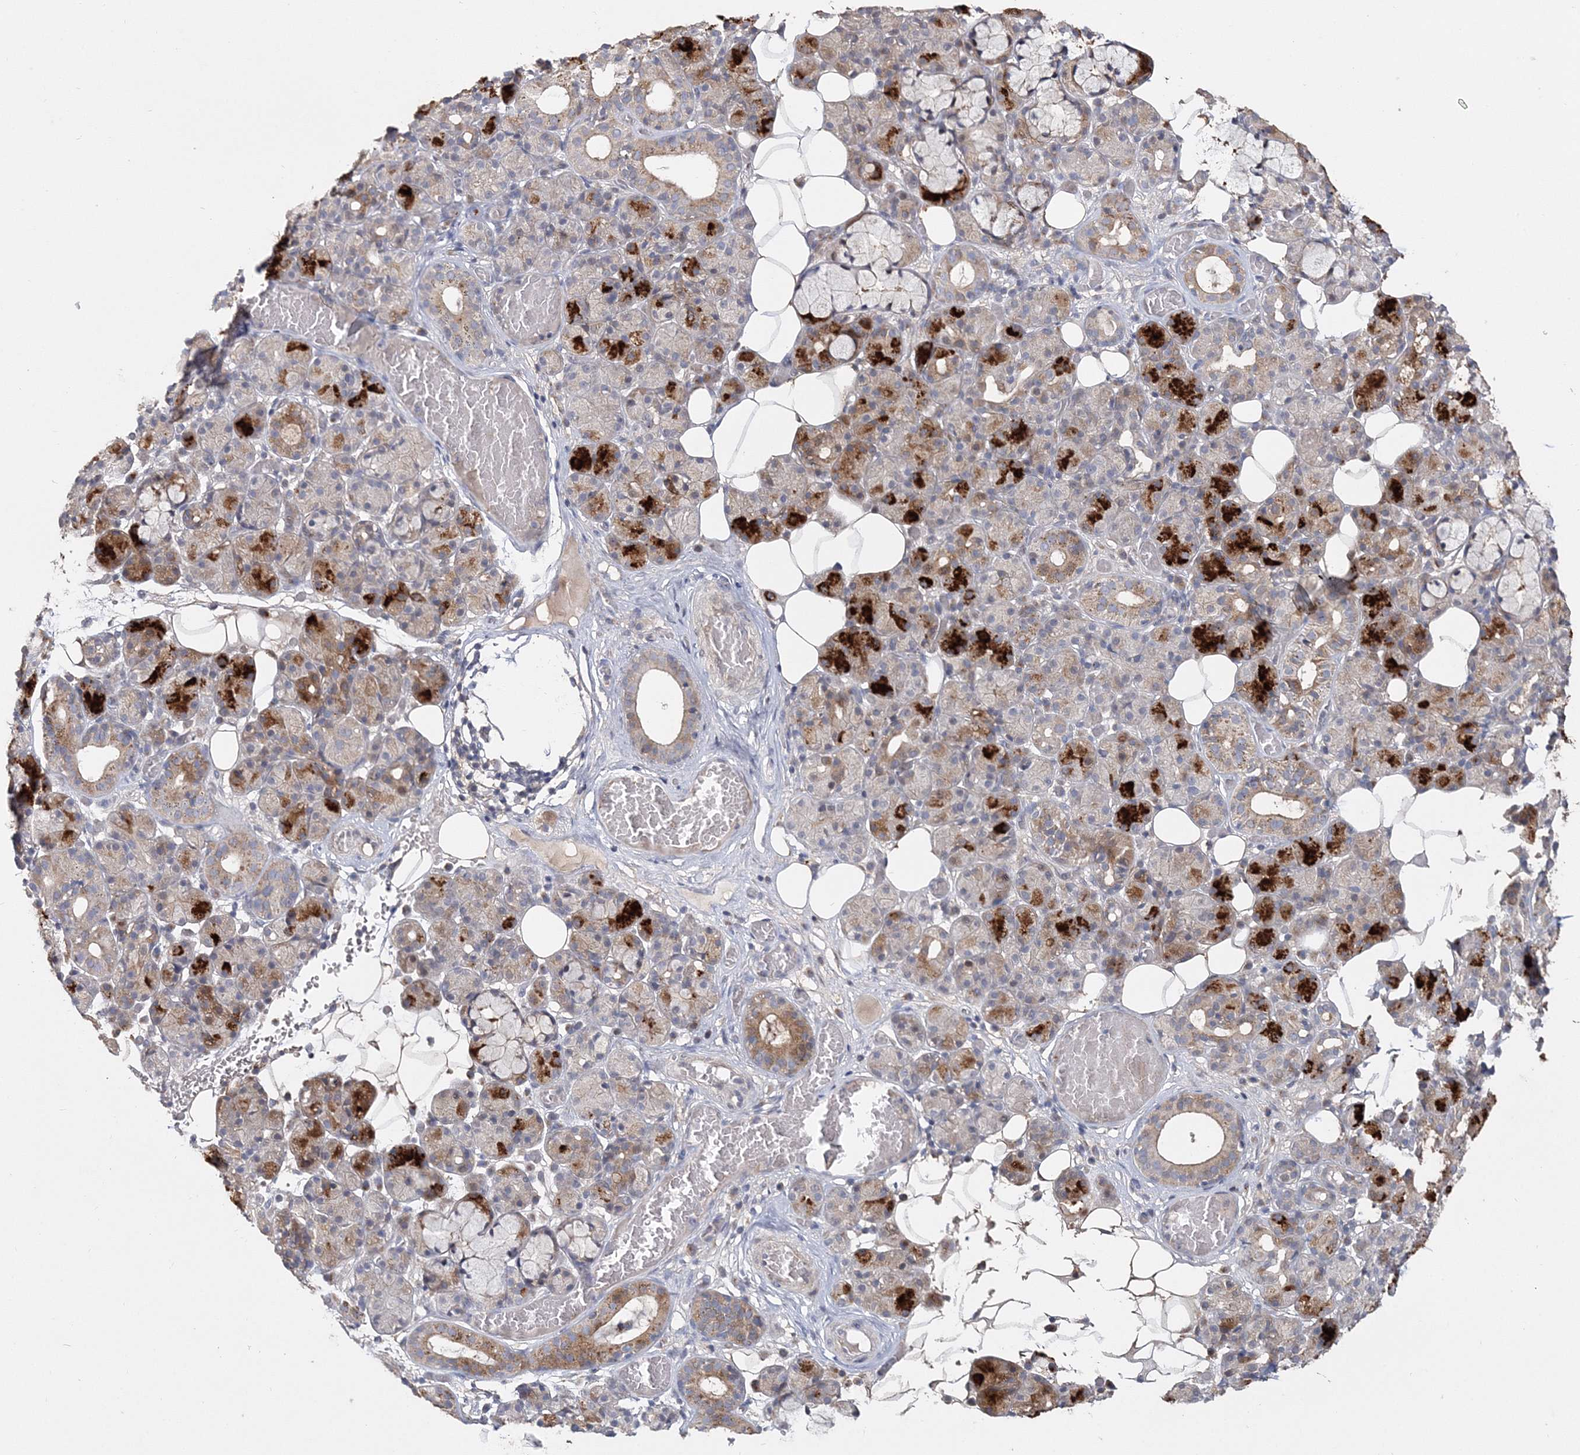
{"staining": {"intensity": "strong", "quantity": "25%-75%", "location": "cytoplasmic/membranous"}, "tissue": "salivary gland", "cell_type": "Glandular cells", "image_type": "normal", "snomed": [{"axis": "morphology", "description": "Normal tissue, NOS"}, {"axis": "topography", "description": "Salivary gland"}], "caption": "An image showing strong cytoplasmic/membranous staining in about 25%-75% of glandular cells in normal salivary gland, as visualized by brown immunohistochemical staining.", "gene": "GJB5", "patient": {"sex": "male", "age": 63}}